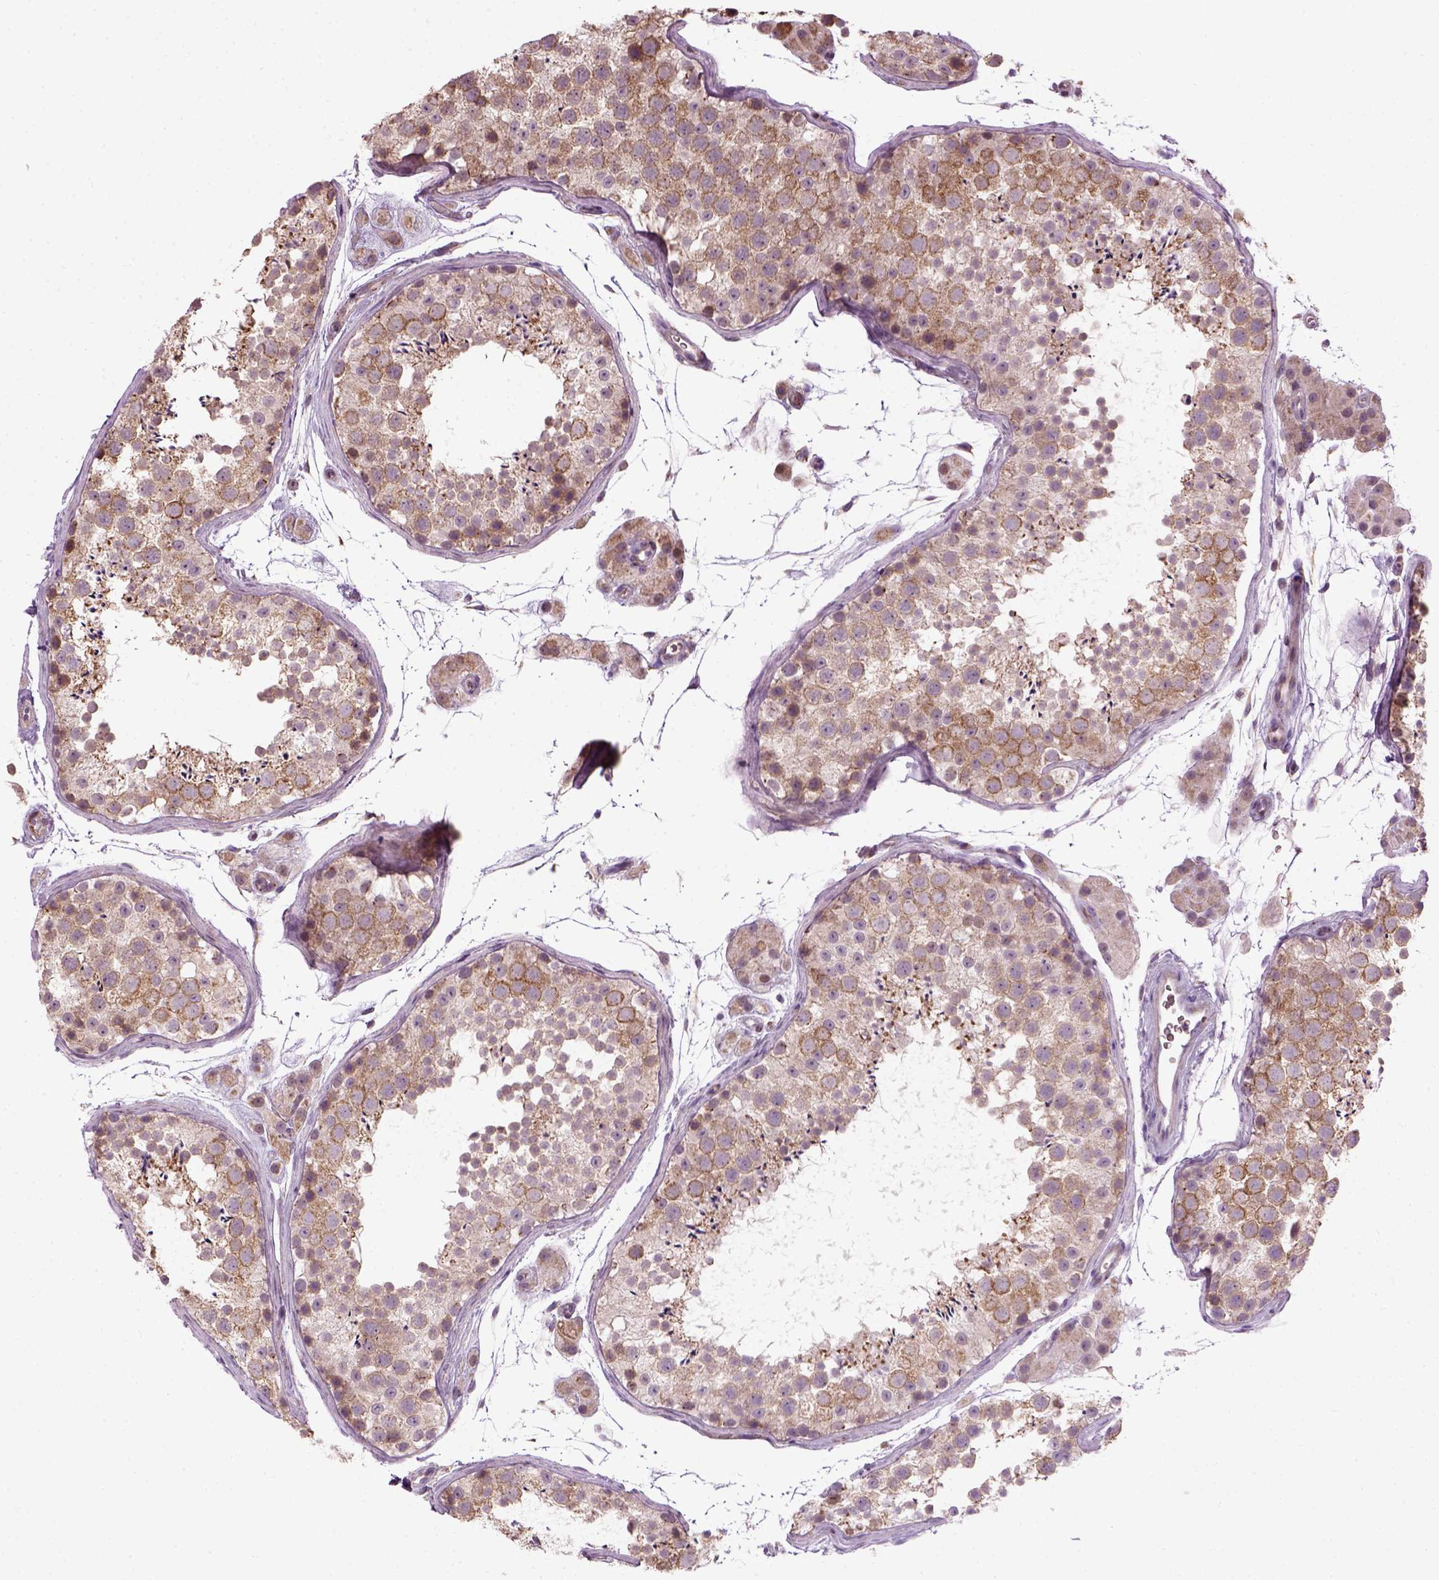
{"staining": {"intensity": "moderate", "quantity": ">75%", "location": "cytoplasmic/membranous"}, "tissue": "testis", "cell_type": "Cells in seminiferous ducts", "image_type": "normal", "snomed": [{"axis": "morphology", "description": "Normal tissue, NOS"}, {"axis": "topography", "description": "Testis"}], "caption": "The photomicrograph demonstrates a brown stain indicating the presence of a protein in the cytoplasmic/membranous of cells in seminiferous ducts in testis. The staining was performed using DAB (3,3'-diaminobenzidine), with brown indicating positive protein expression. Nuclei are stained blue with hematoxylin.", "gene": "XK", "patient": {"sex": "male", "age": 41}}